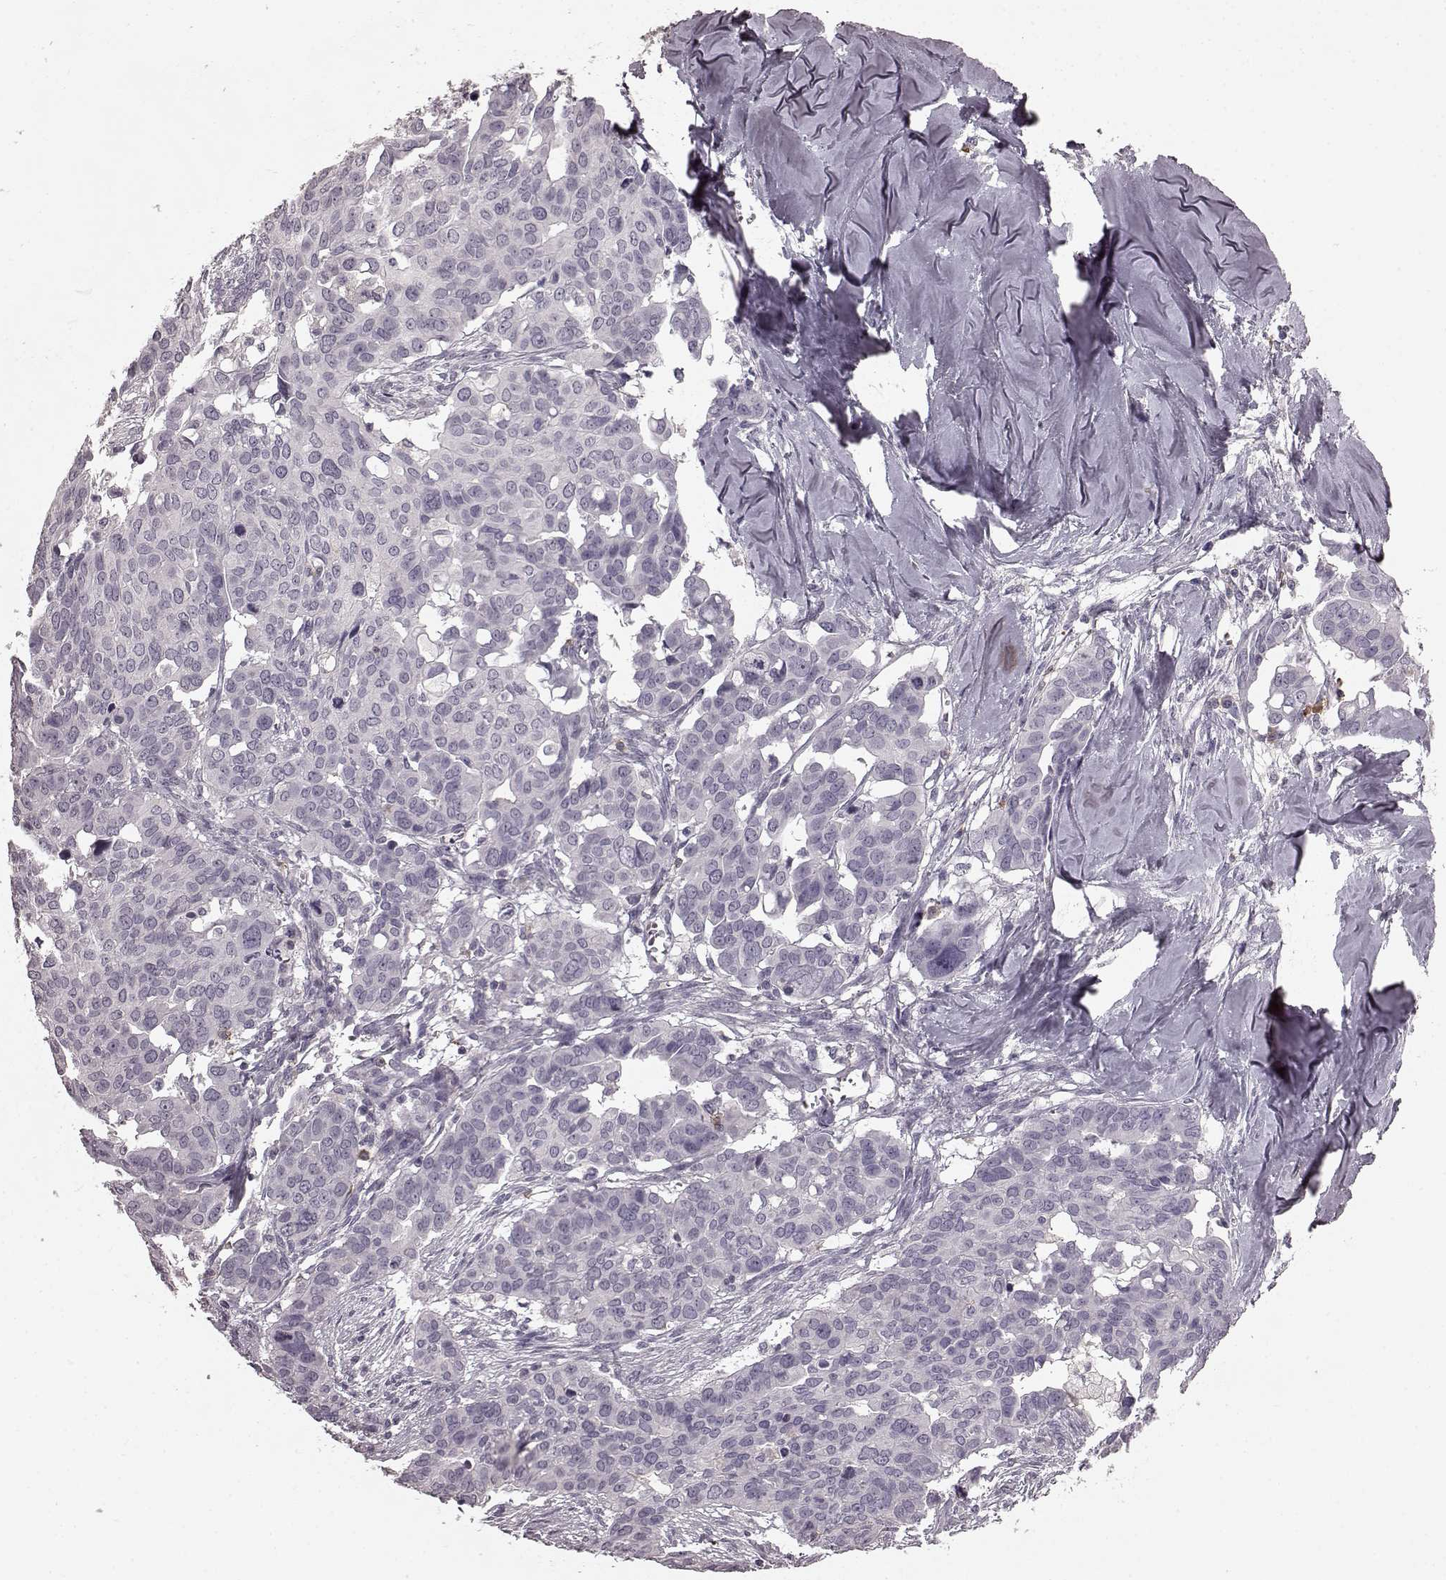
{"staining": {"intensity": "negative", "quantity": "none", "location": "none"}, "tissue": "ovarian cancer", "cell_type": "Tumor cells", "image_type": "cancer", "snomed": [{"axis": "morphology", "description": "Carcinoma, endometroid"}, {"axis": "topography", "description": "Ovary"}], "caption": "A histopathology image of ovarian endometroid carcinoma stained for a protein demonstrates no brown staining in tumor cells.", "gene": "CD28", "patient": {"sex": "female", "age": 78}}